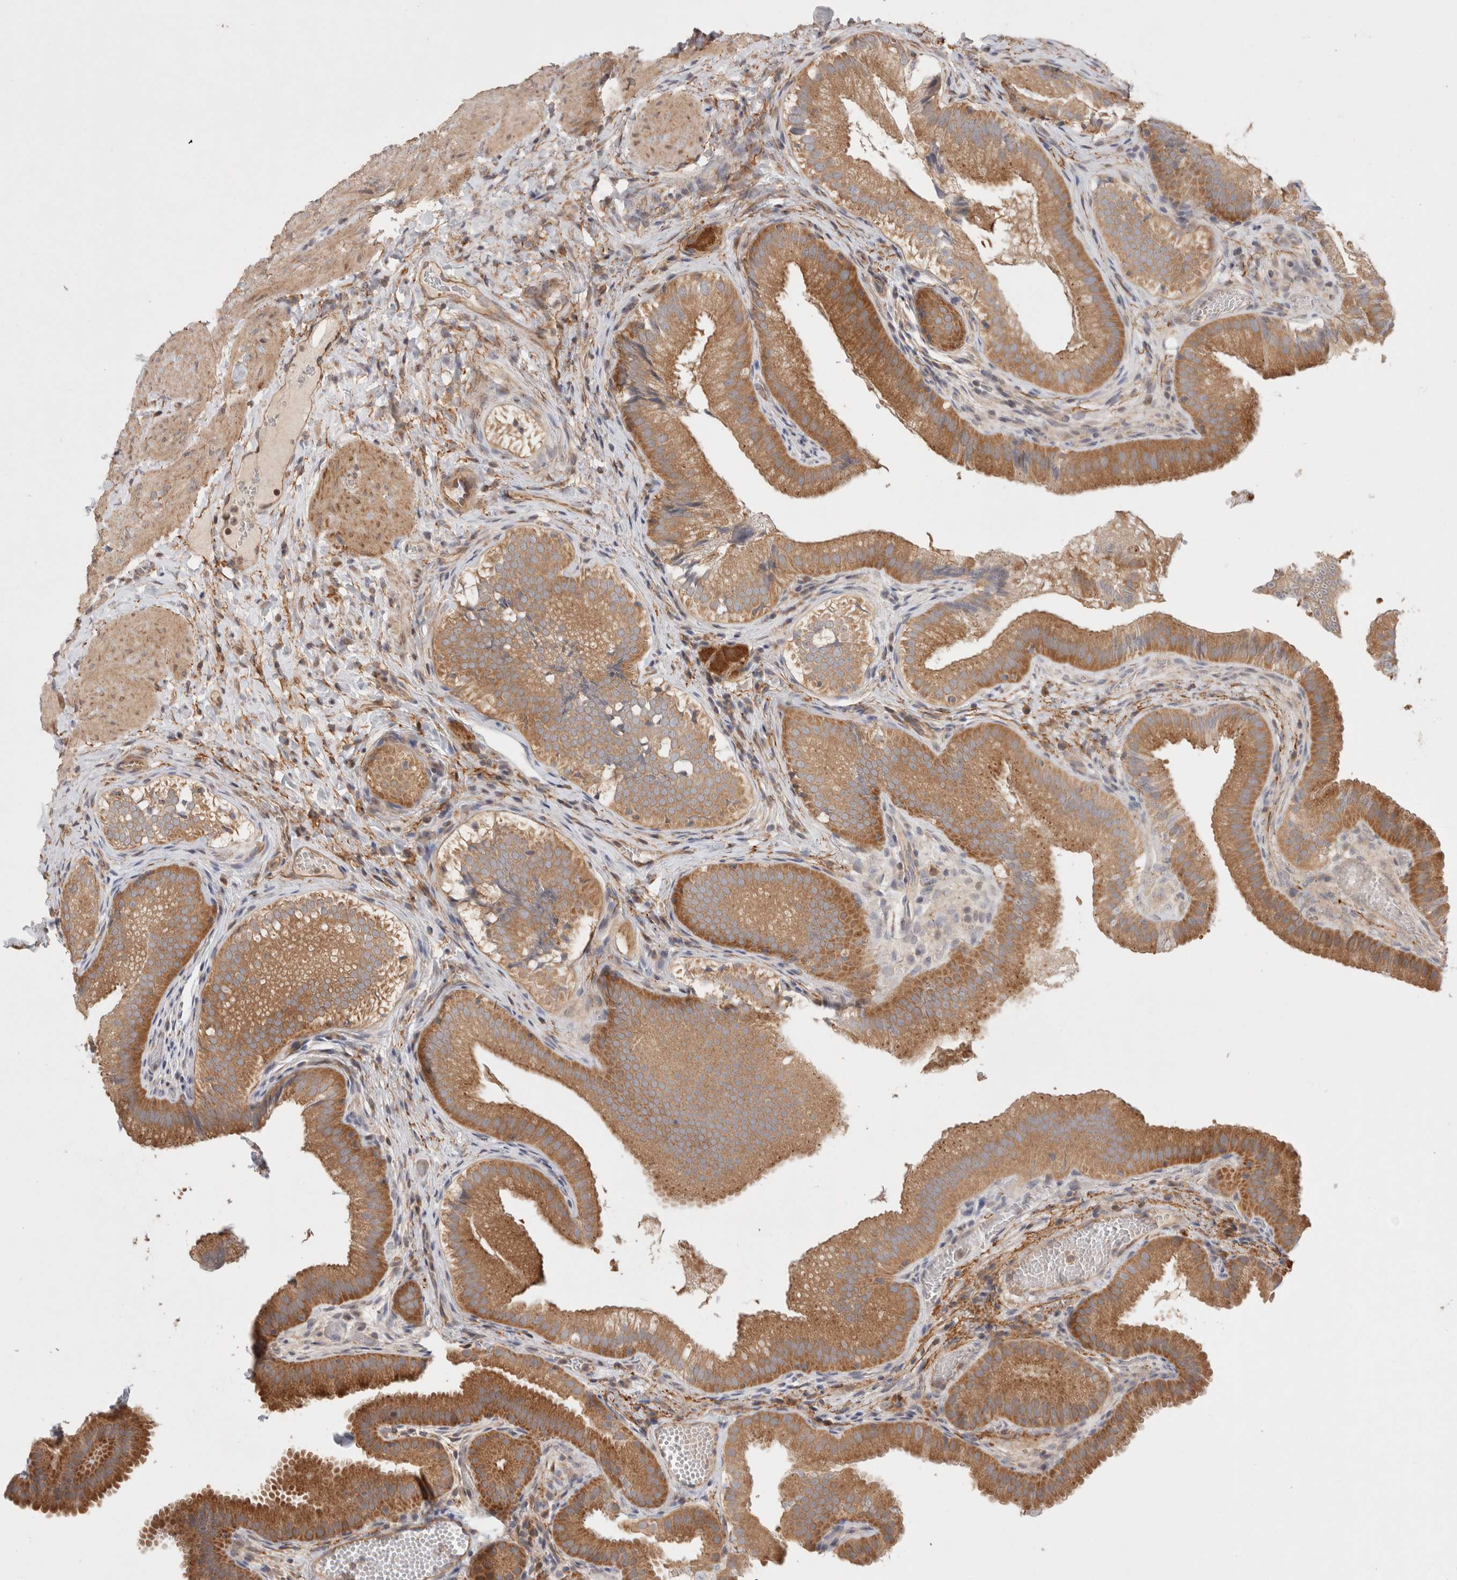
{"staining": {"intensity": "moderate", "quantity": ">75%", "location": "cytoplasmic/membranous"}, "tissue": "gallbladder", "cell_type": "Glandular cells", "image_type": "normal", "snomed": [{"axis": "morphology", "description": "Normal tissue, NOS"}, {"axis": "topography", "description": "Gallbladder"}], "caption": "A high-resolution histopathology image shows immunohistochemistry (IHC) staining of normal gallbladder, which demonstrates moderate cytoplasmic/membranous positivity in about >75% of glandular cells. The staining was performed using DAB (3,3'-diaminobenzidine), with brown indicating positive protein expression. Nuclei are stained blue with hematoxylin.", "gene": "HROB", "patient": {"sex": "female", "age": 30}}